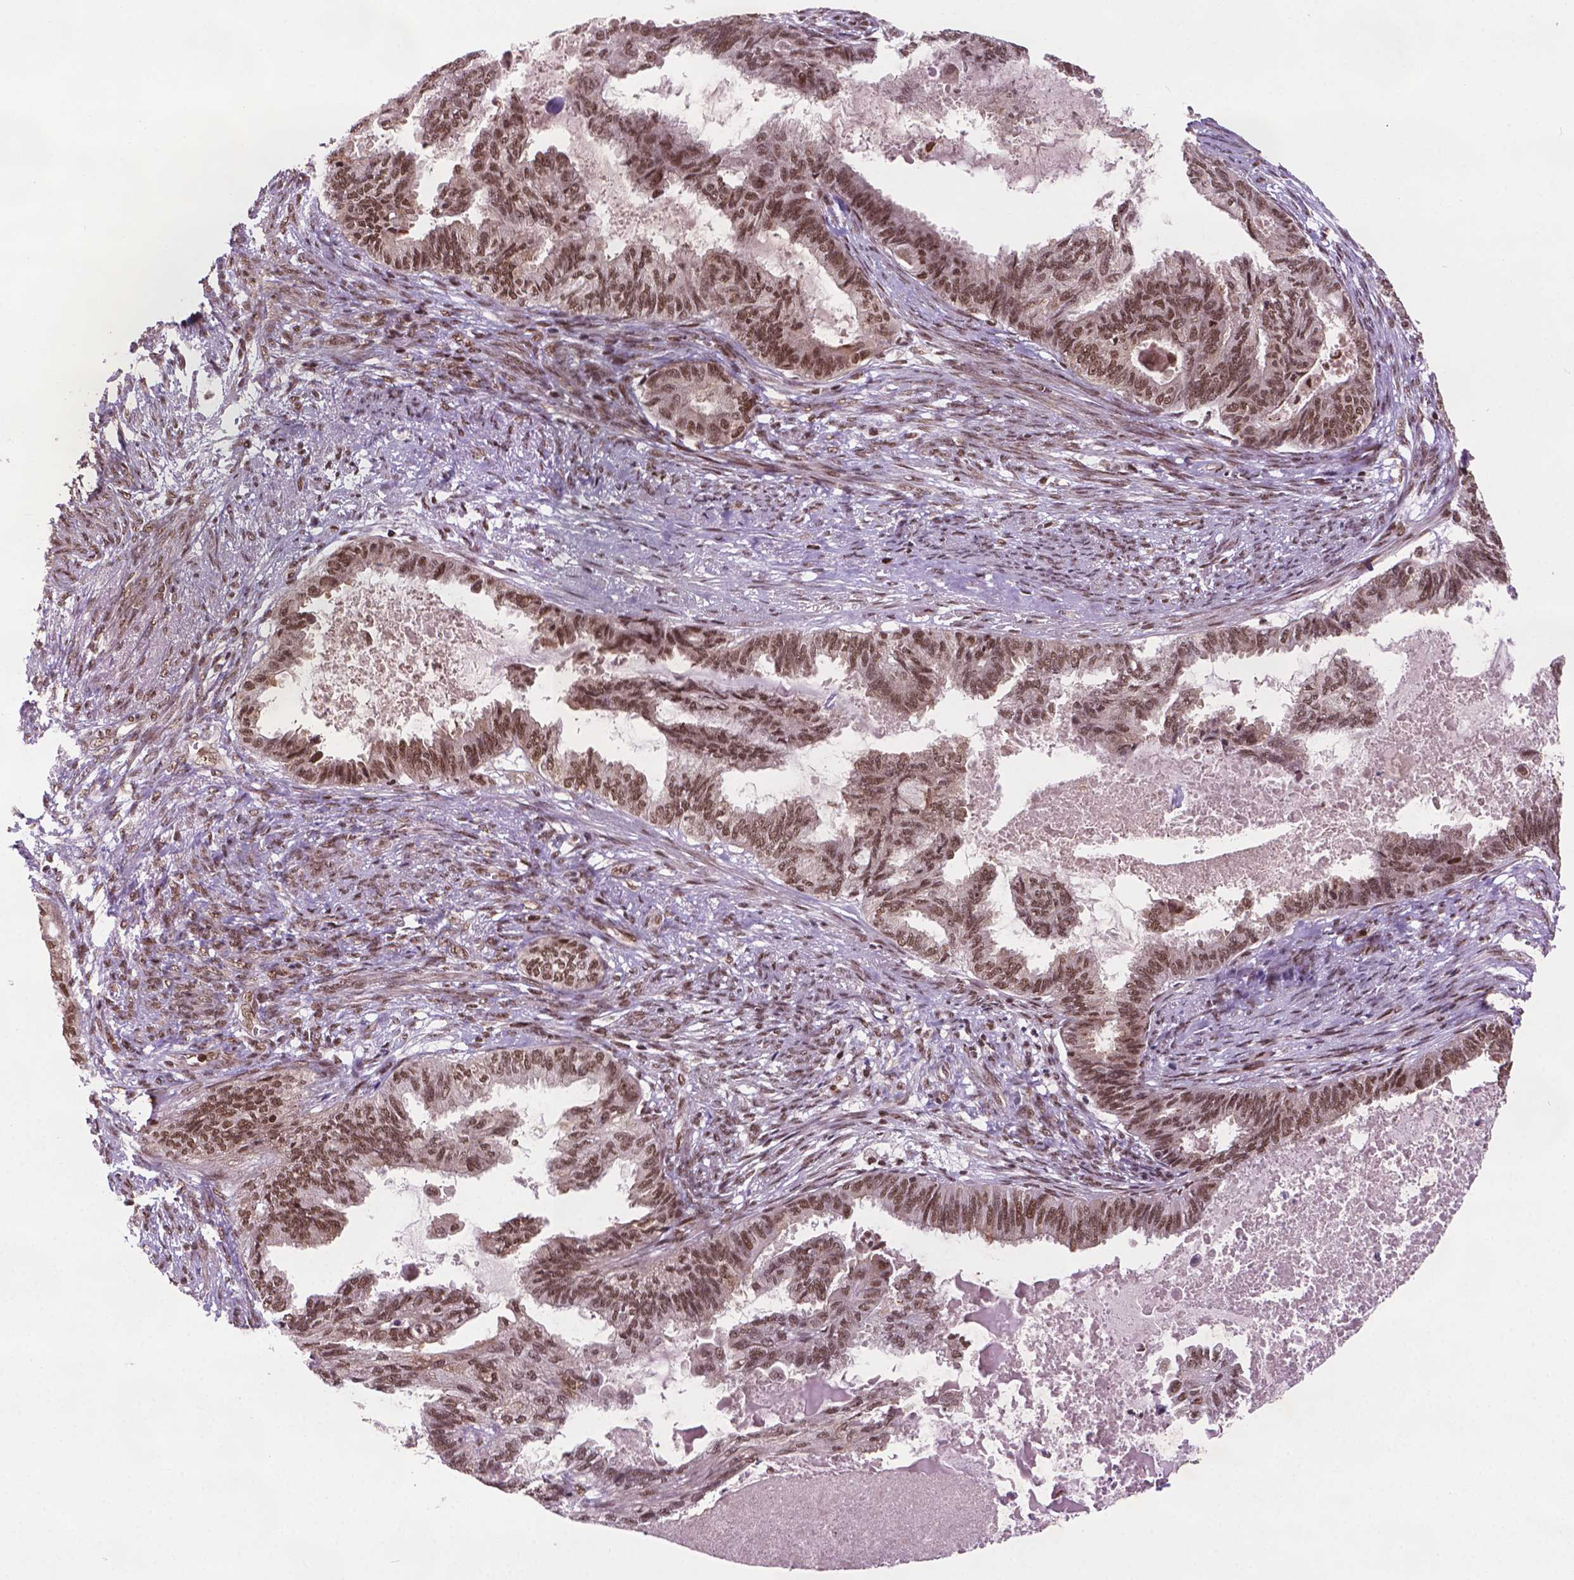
{"staining": {"intensity": "strong", "quantity": ">75%", "location": "nuclear"}, "tissue": "endometrial cancer", "cell_type": "Tumor cells", "image_type": "cancer", "snomed": [{"axis": "morphology", "description": "Adenocarcinoma, NOS"}, {"axis": "topography", "description": "Endometrium"}], "caption": "Strong nuclear expression for a protein is present in approximately >75% of tumor cells of endometrial cancer using immunohistochemistry.", "gene": "SIRT6", "patient": {"sex": "female", "age": 86}}